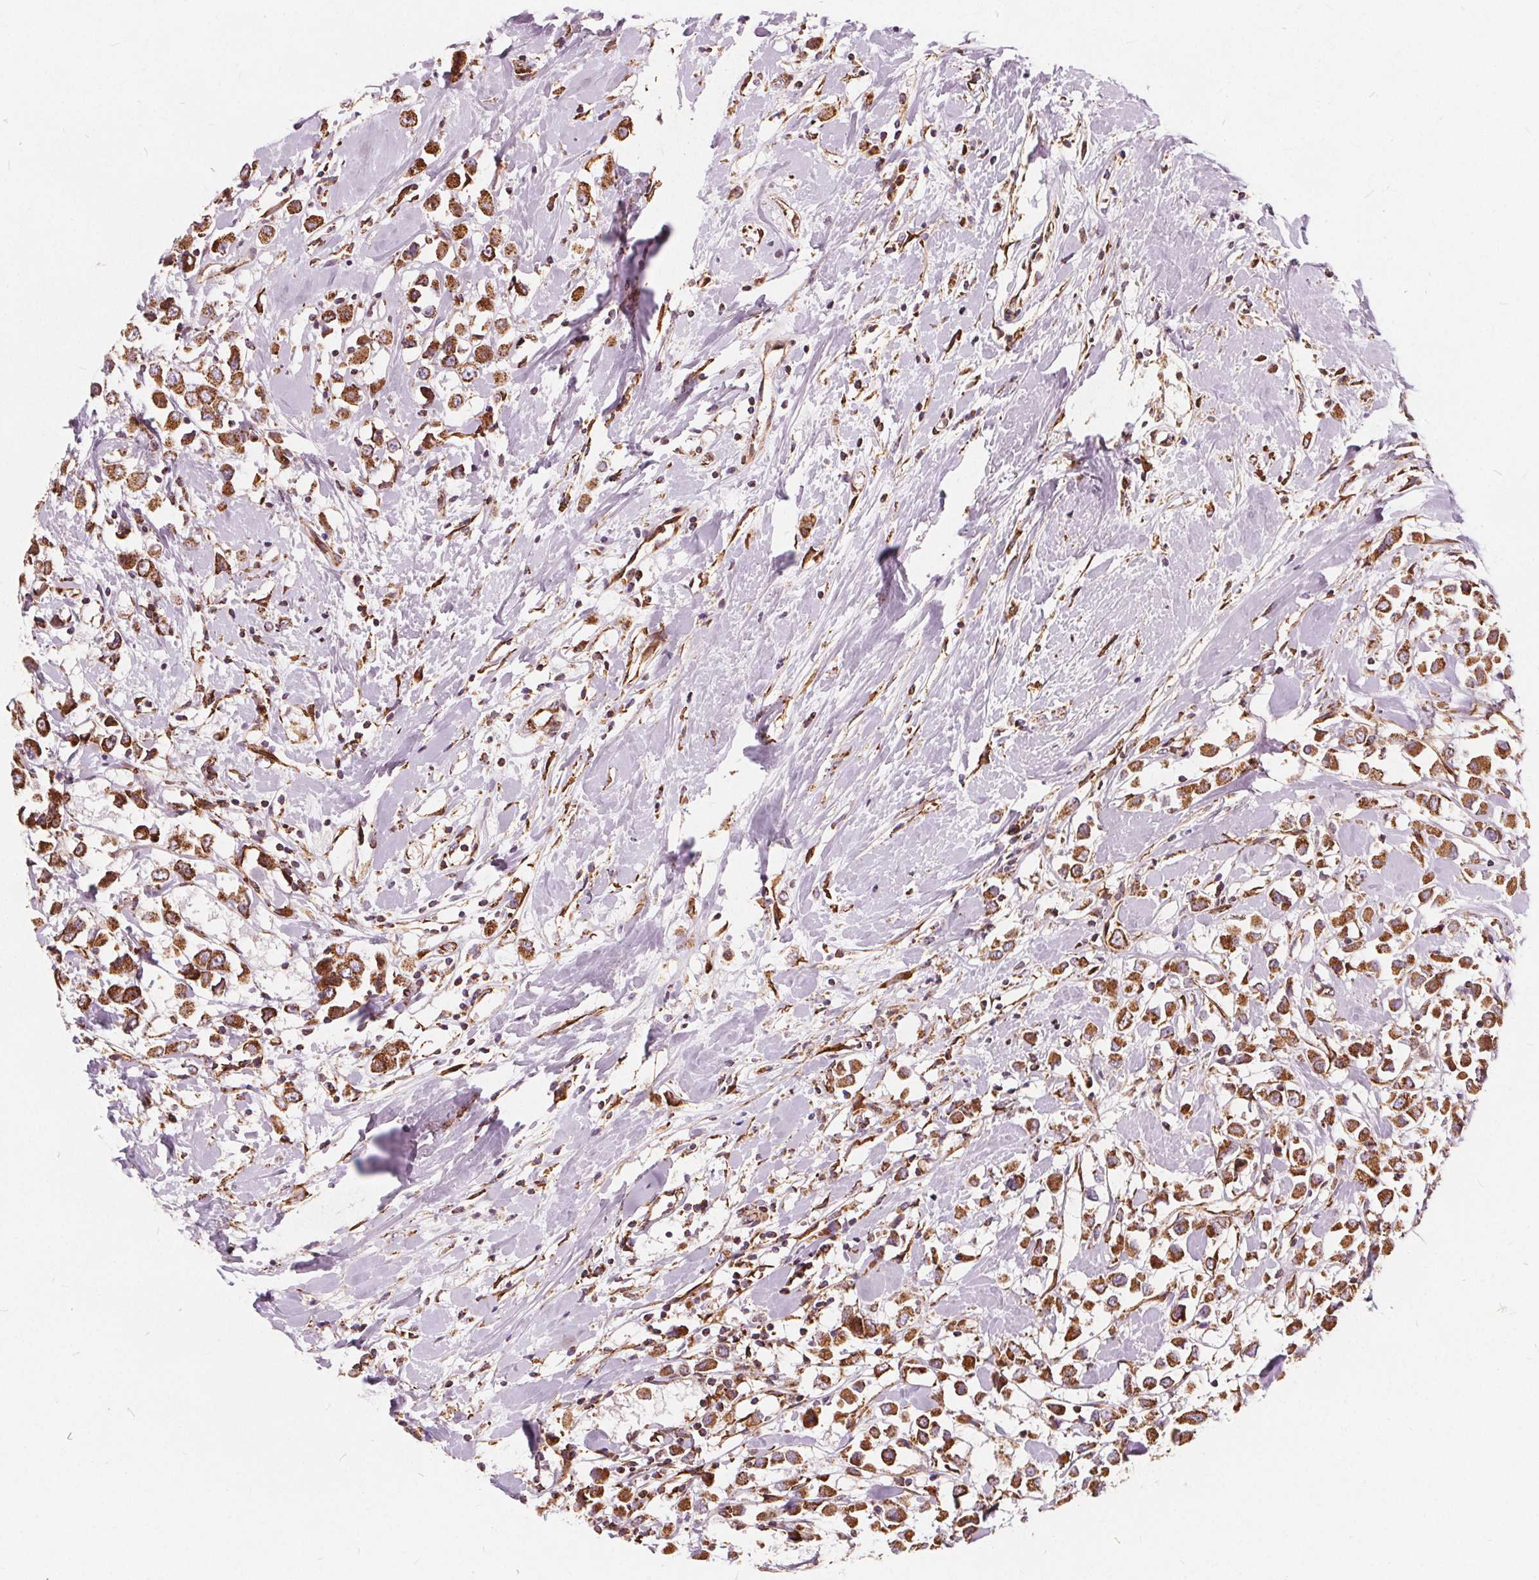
{"staining": {"intensity": "moderate", "quantity": ">75%", "location": "cytoplasmic/membranous"}, "tissue": "breast cancer", "cell_type": "Tumor cells", "image_type": "cancer", "snomed": [{"axis": "morphology", "description": "Duct carcinoma"}, {"axis": "topography", "description": "Breast"}], "caption": "The image shows immunohistochemical staining of intraductal carcinoma (breast). There is moderate cytoplasmic/membranous positivity is seen in about >75% of tumor cells.", "gene": "PLSCR3", "patient": {"sex": "female", "age": 61}}